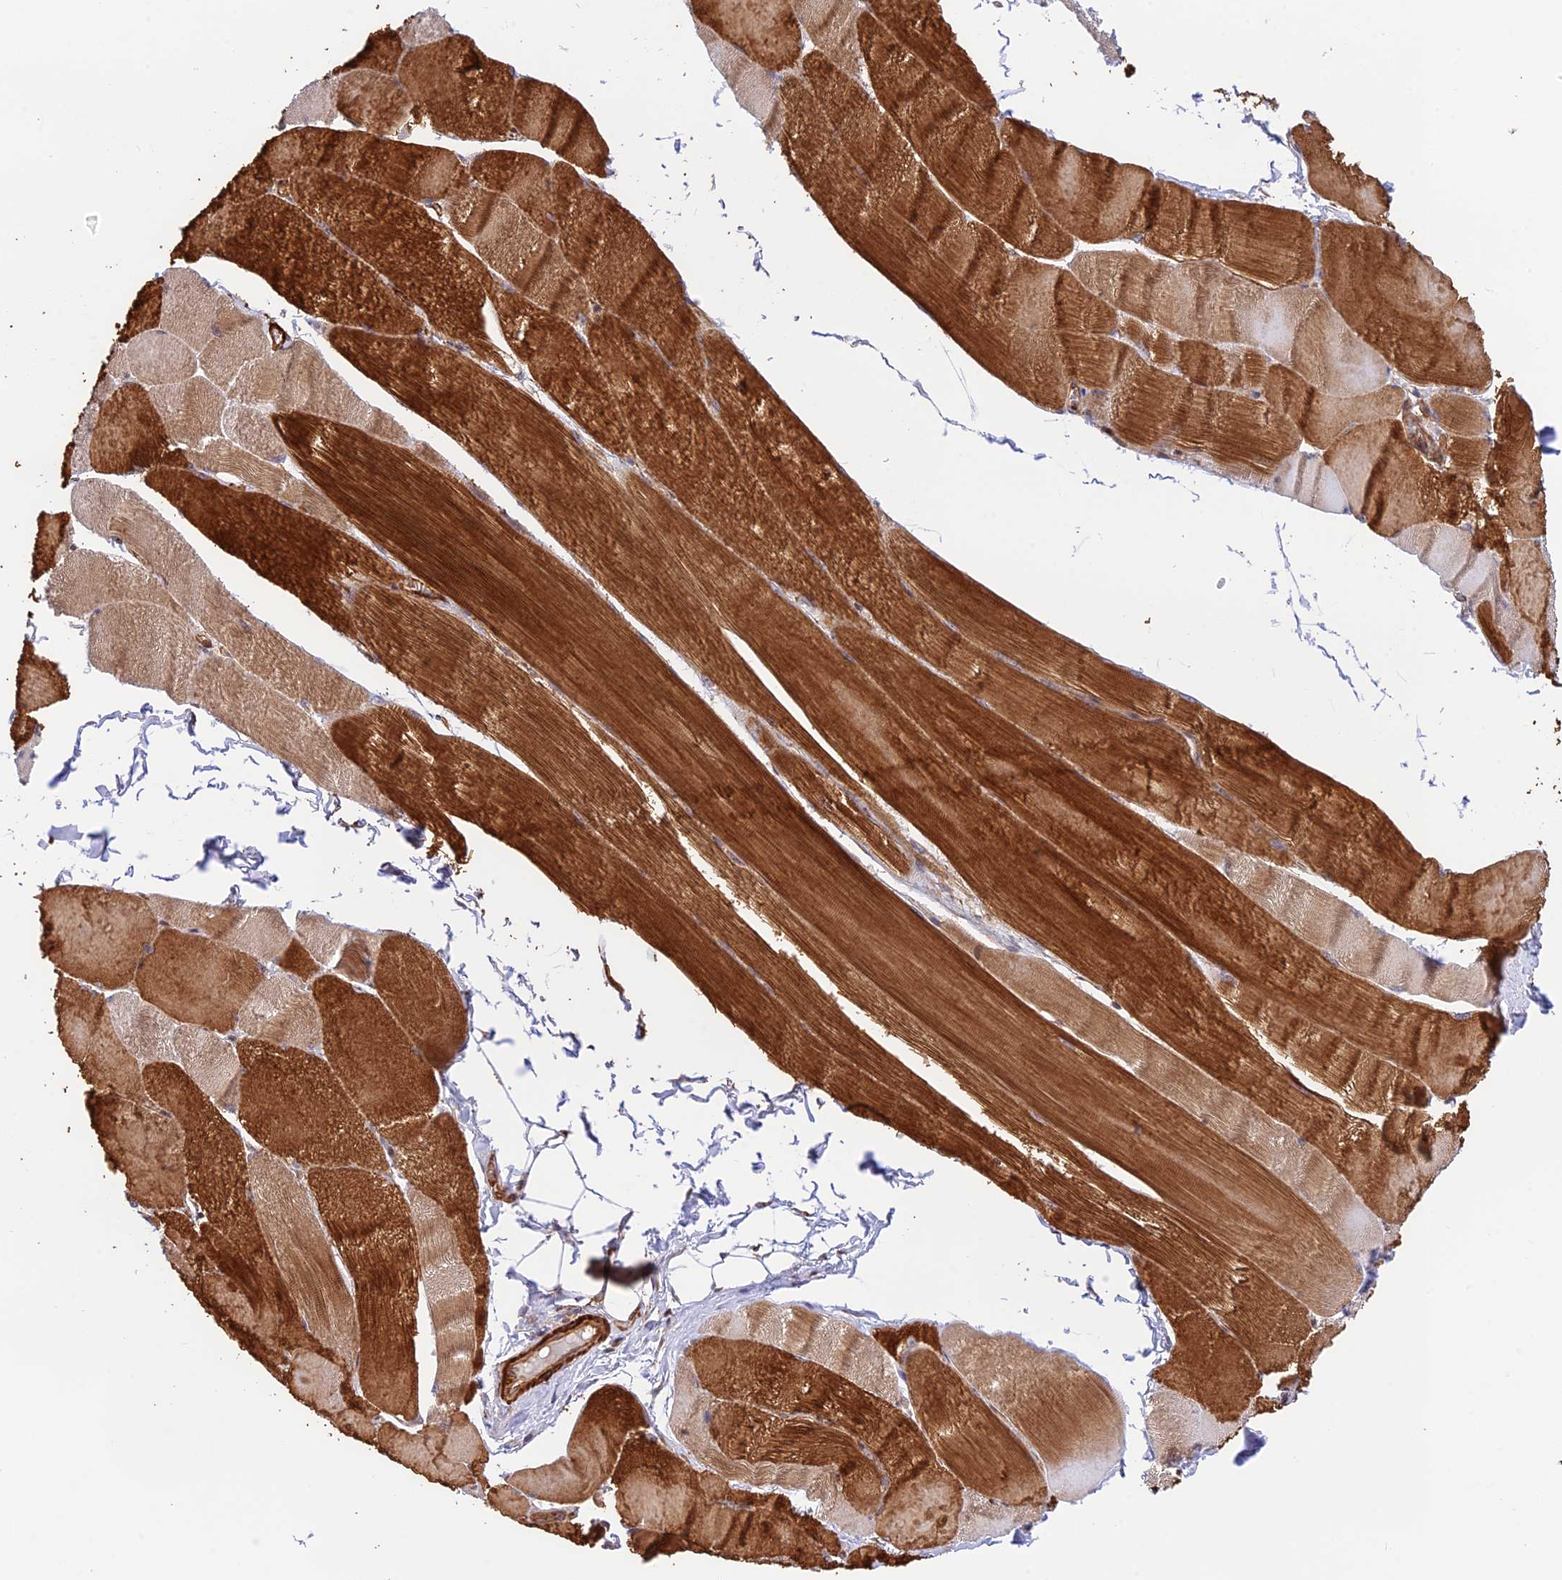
{"staining": {"intensity": "strong", "quantity": ">75%", "location": "cytoplasmic/membranous"}, "tissue": "skeletal muscle", "cell_type": "Myocytes", "image_type": "normal", "snomed": [{"axis": "morphology", "description": "Normal tissue, NOS"}, {"axis": "morphology", "description": "Basal cell carcinoma"}, {"axis": "topography", "description": "Skeletal muscle"}], "caption": "Skeletal muscle stained for a protein (brown) shows strong cytoplasmic/membranous positive staining in approximately >75% of myocytes.", "gene": "EVI5L", "patient": {"sex": "female", "age": 64}}